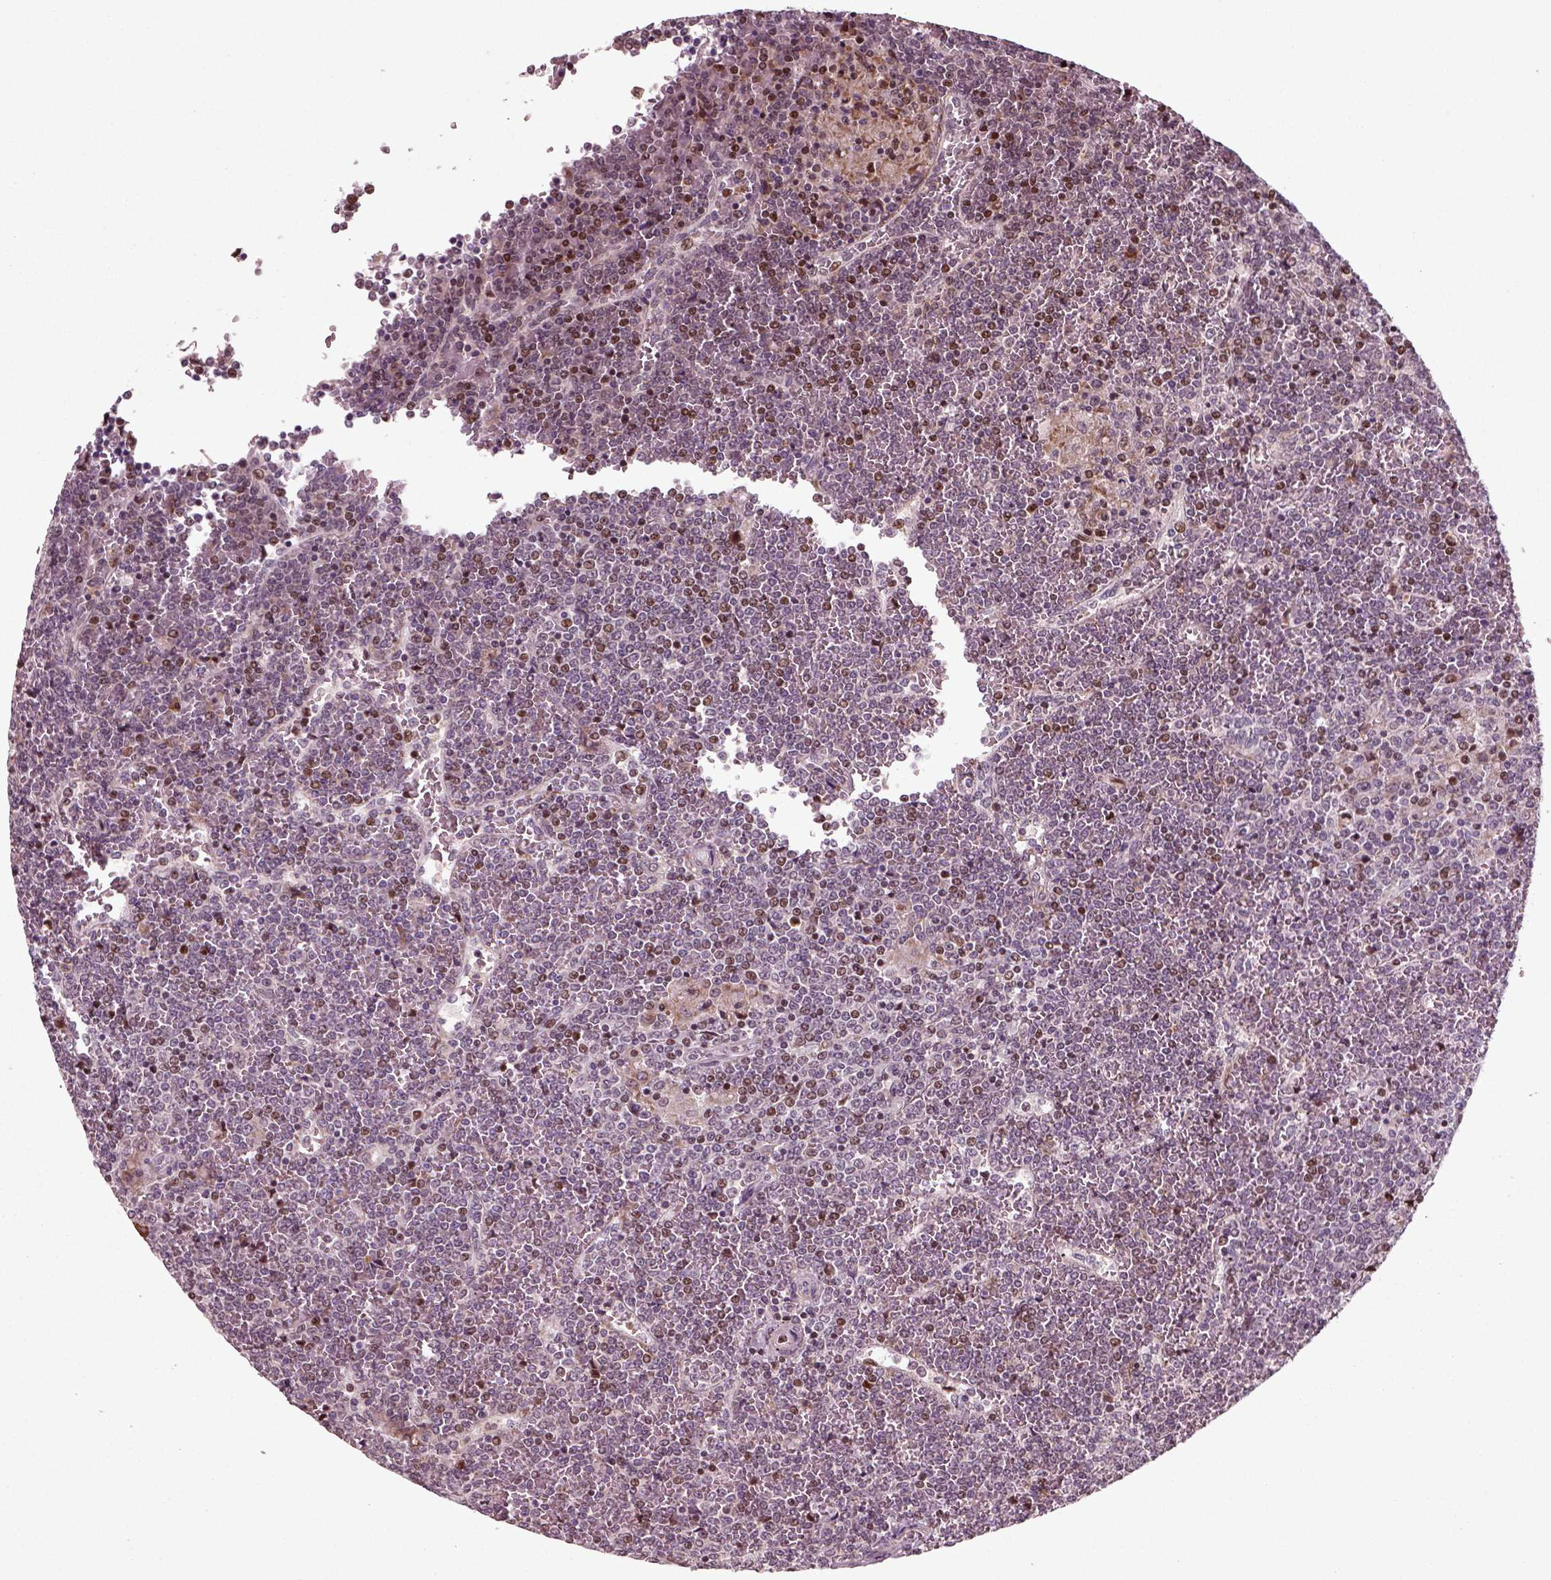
{"staining": {"intensity": "negative", "quantity": "none", "location": "none"}, "tissue": "lymphoma", "cell_type": "Tumor cells", "image_type": "cancer", "snomed": [{"axis": "morphology", "description": "Malignant lymphoma, non-Hodgkin's type, Low grade"}, {"axis": "topography", "description": "Spleen"}], "caption": "Immunohistochemistry of lymphoma displays no expression in tumor cells.", "gene": "CDC14A", "patient": {"sex": "female", "age": 19}}